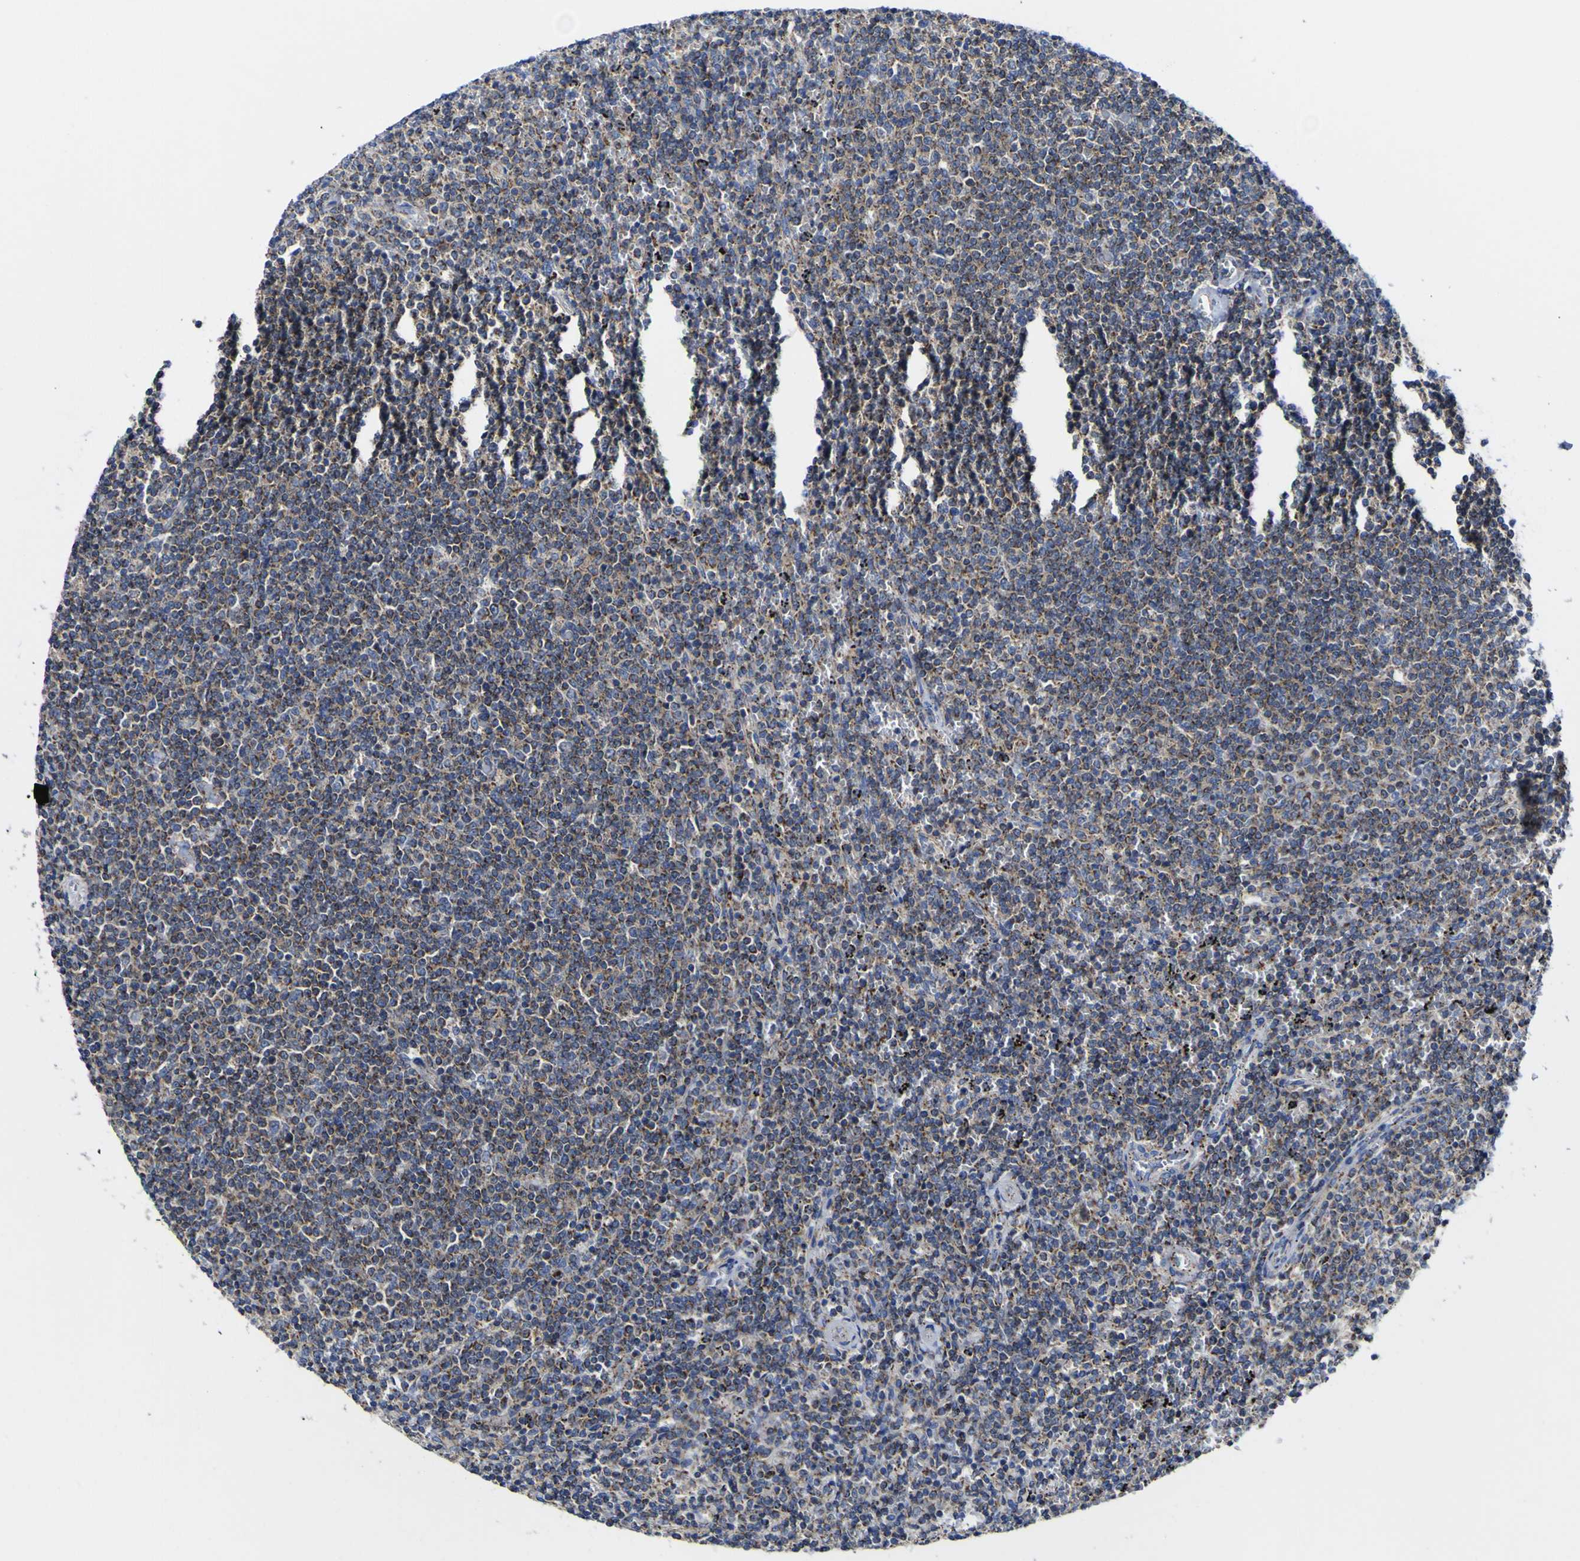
{"staining": {"intensity": "moderate", "quantity": ">75%", "location": "cytoplasmic/membranous"}, "tissue": "lymphoma", "cell_type": "Tumor cells", "image_type": "cancer", "snomed": [{"axis": "morphology", "description": "Malignant lymphoma, non-Hodgkin's type, Low grade"}, {"axis": "topography", "description": "Spleen"}], "caption": "Protein staining of malignant lymphoma, non-Hodgkin's type (low-grade) tissue shows moderate cytoplasmic/membranous staining in about >75% of tumor cells.", "gene": "CCDC90B", "patient": {"sex": "female", "age": 50}}